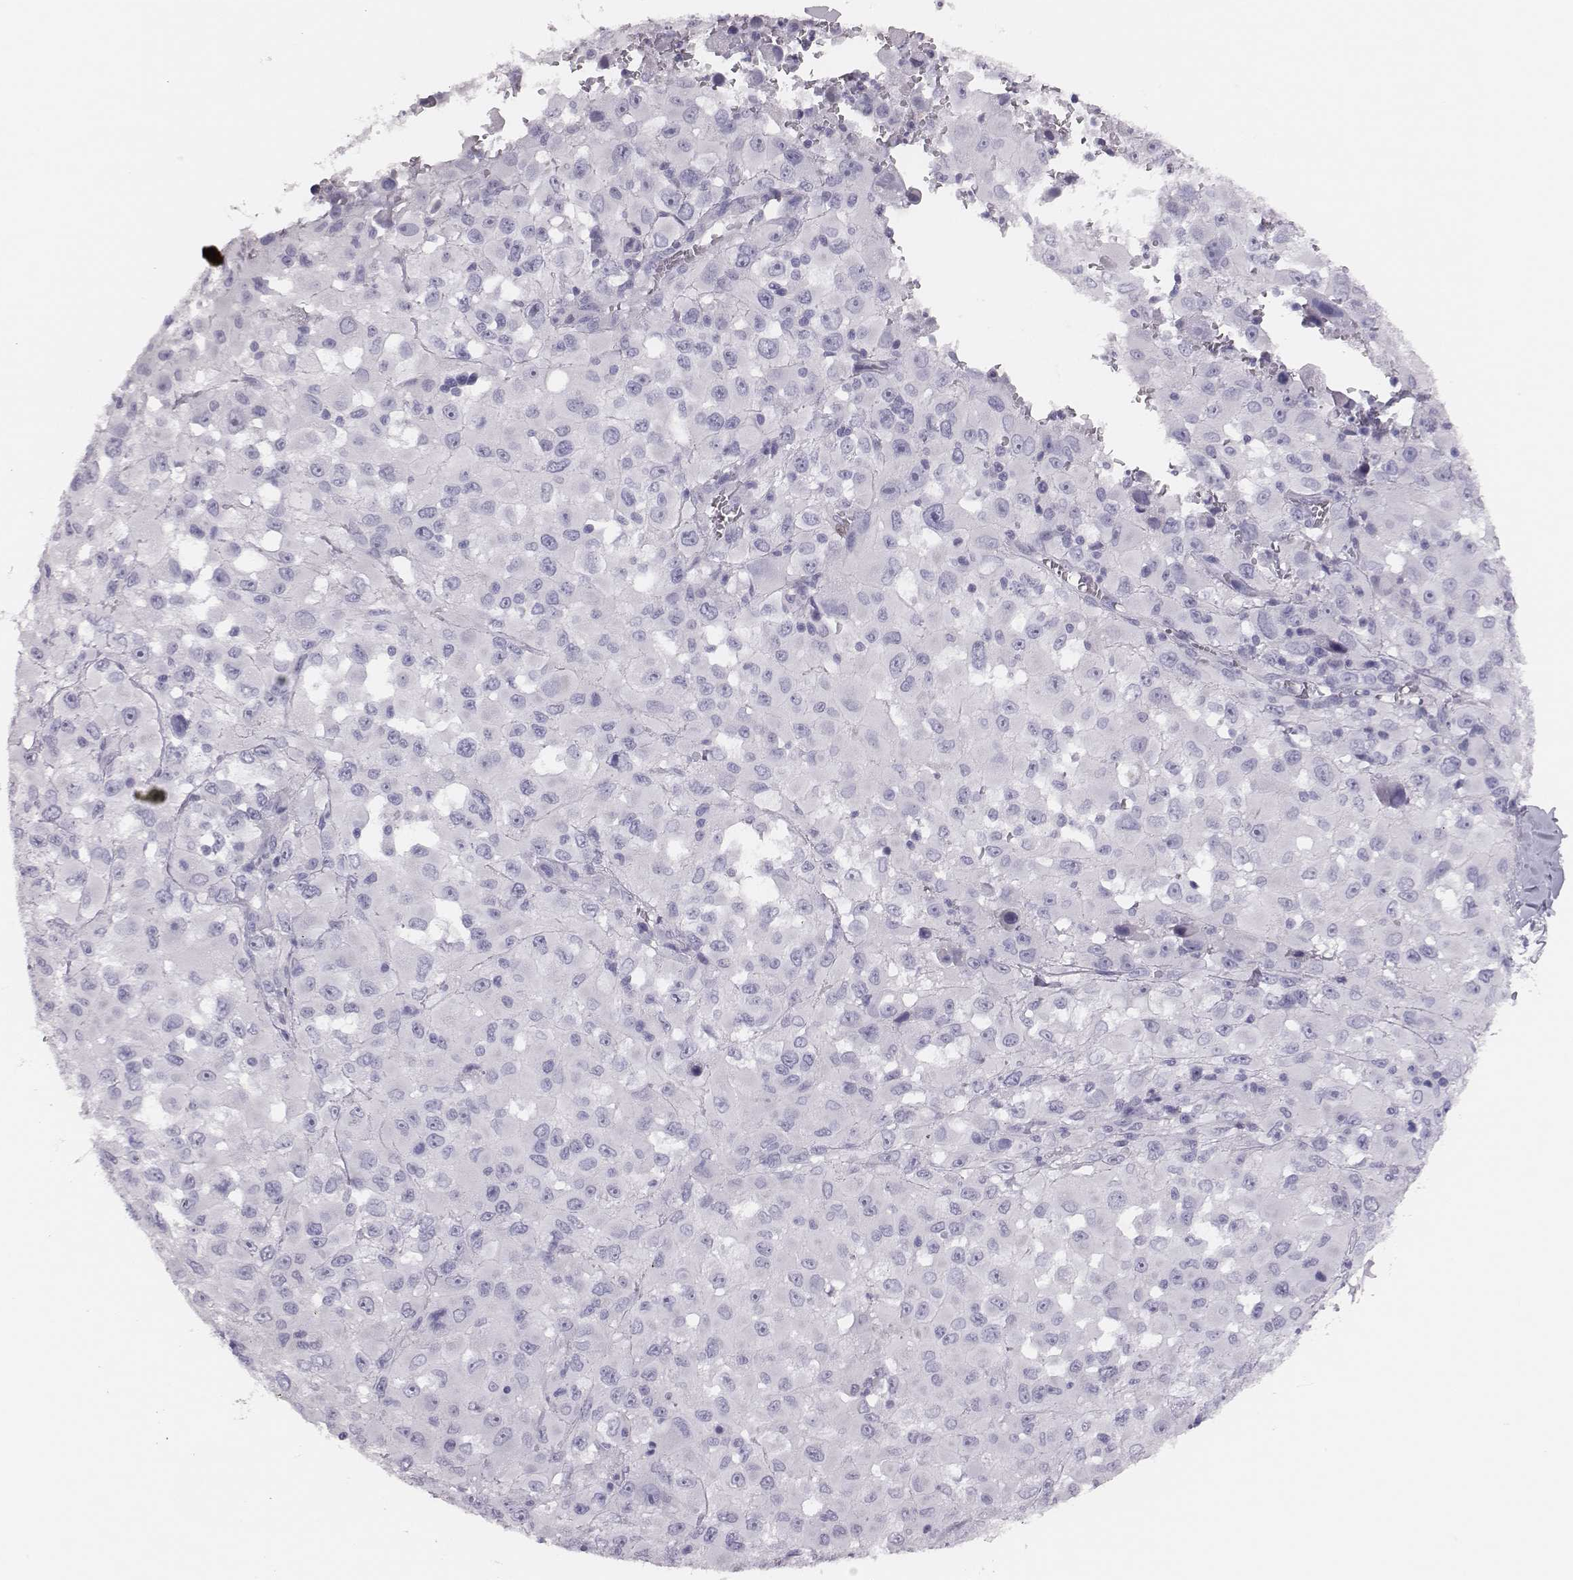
{"staining": {"intensity": "negative", "quantity": "none", "location": "none"}, "tissue": "melanoma", "cell_type": "Tumor cells", "image_type": "cancer", "snomed": [{"axis": "morphology", "description": "Malignant melanoma, Metastatic site"}, {"axis": "topography", "description": "Lymph node"}], "caption": "Immunohistochemistry (IHC) micrograph of neoplastic tissue: human melanoma stained with DAB (3,3'-diaminobenzidine) exhibits no significant protein positivity in tumor cells.", "gene": "H1-6", "patient": {"sex": "male", "age": 50}}